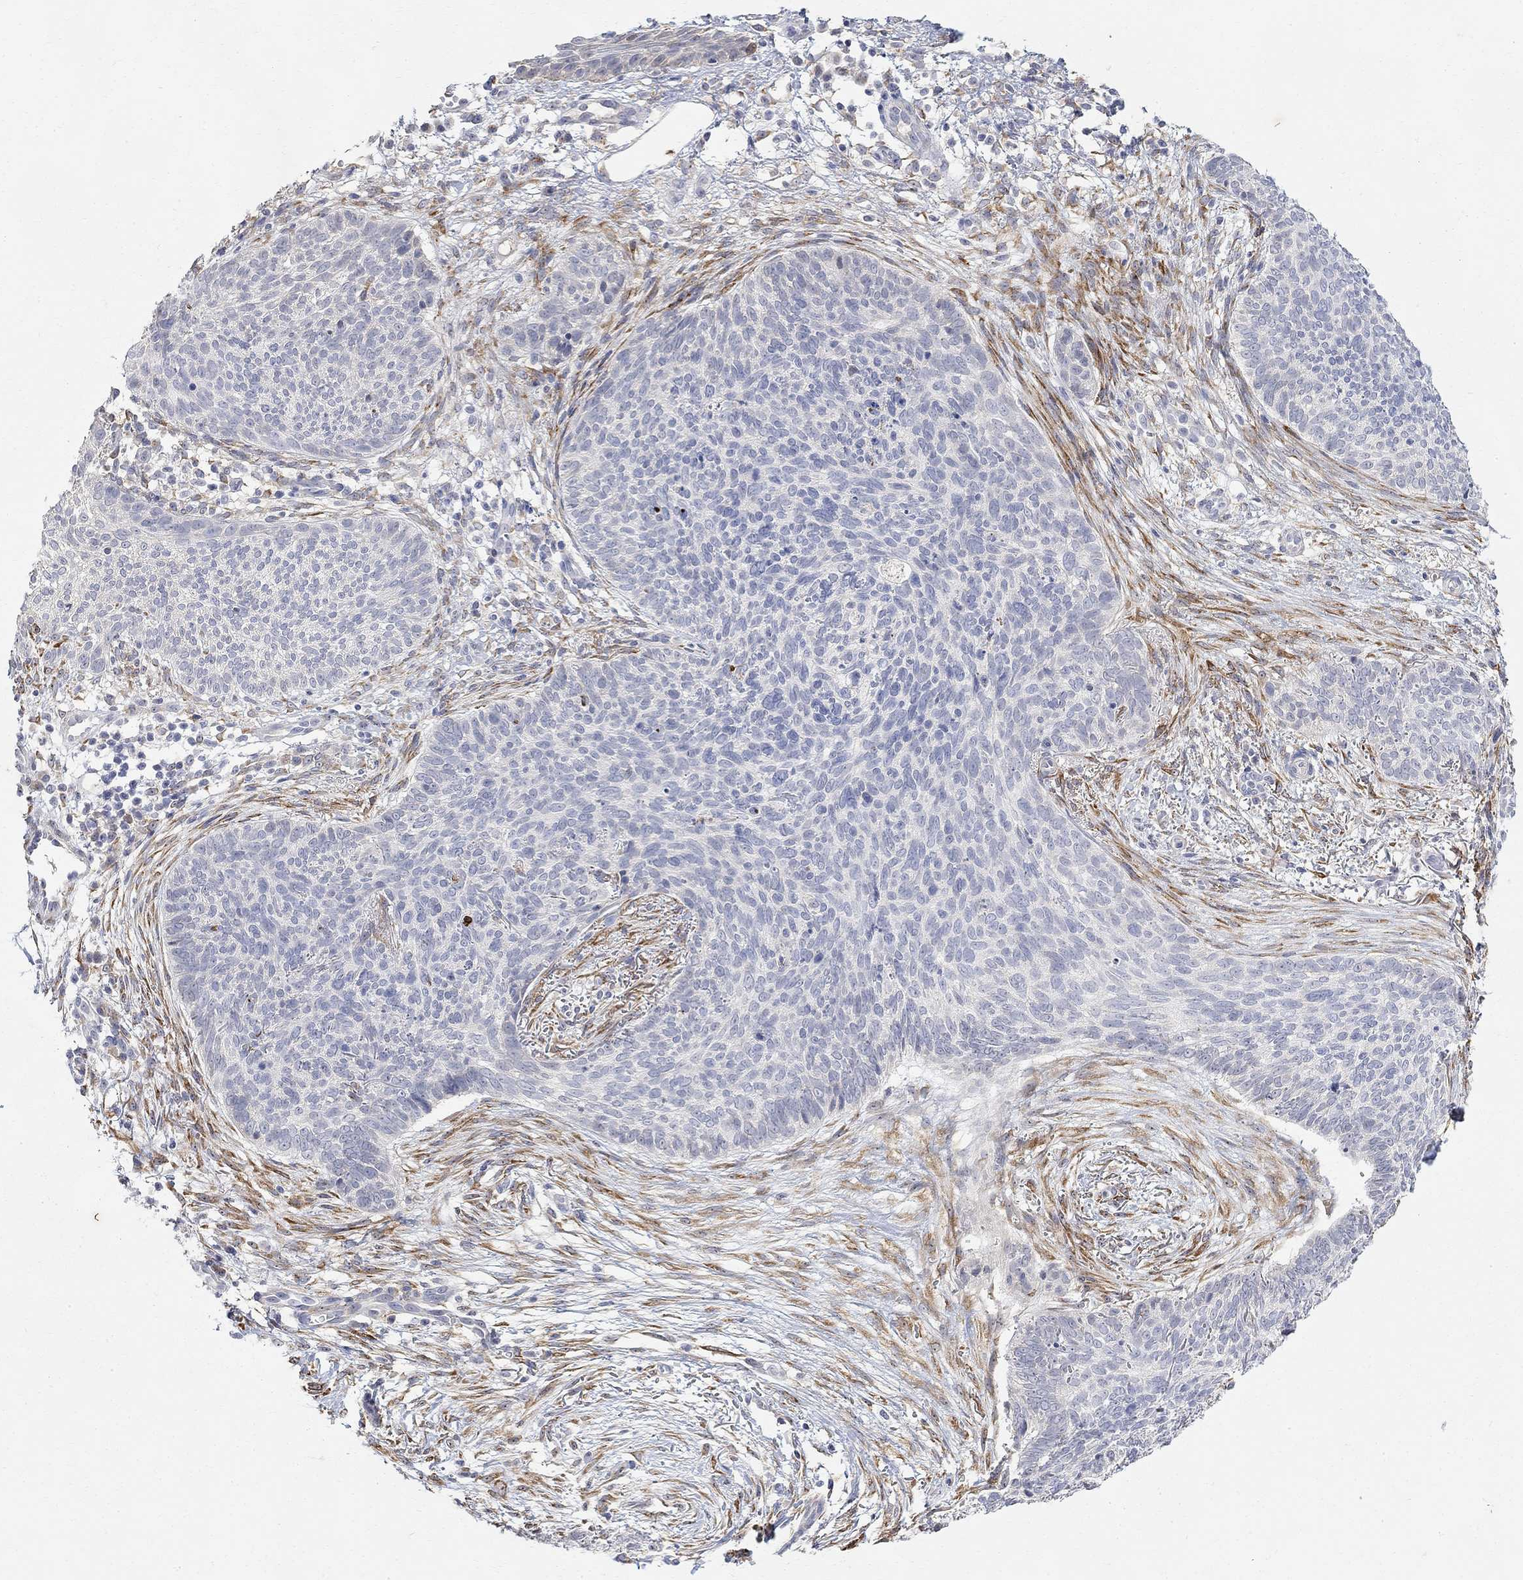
{"staining": {"intensity": "negative", "quantity": "none", "location": "none"}, "tissue": "skin cancer", "cell_type": "Tumor cells", "image_type": "cancer", "snomed": [{"axis": "morphology", "description": "Basal cell carcinoma"}, {"axis": "topography", "description": "Skin"}], "caption": "A high-resolution micrograph shows IHC staining of skin basal cell carcinoma, which exhibits no significant positivity in tumor cells.", "gene": "FNDC5", "patient": {"sex": "male", "age": 64}}